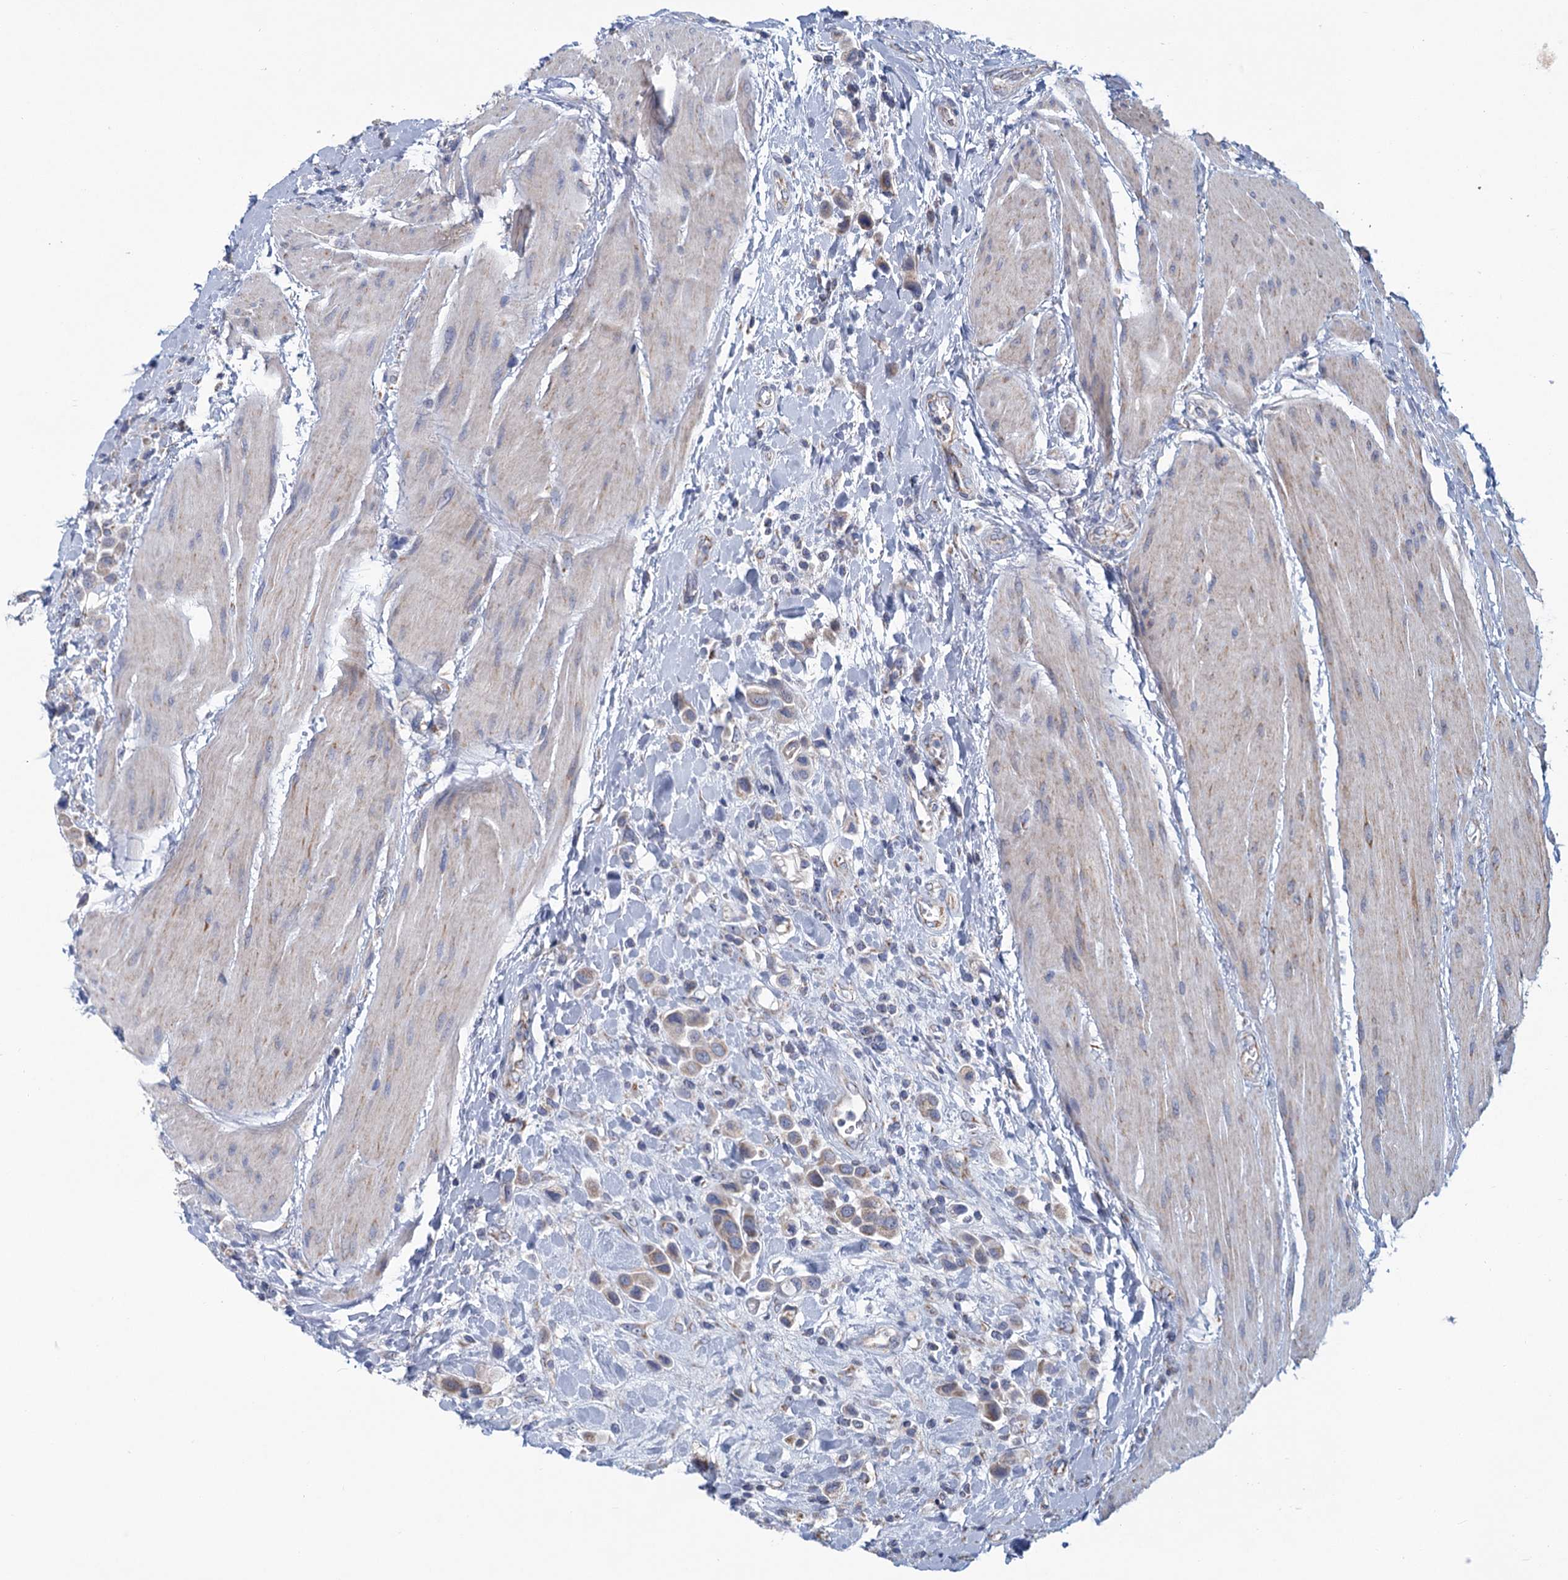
{"staining": {"intensity": "weak", "quantity": ">75%", "location": "cytoplasmic/membranous"}, "tissue": "urothelial cancer", "cell_type": "Tumor cells", "image_type": "cancer", "snomed": [{"axis": "morphology", "description": "Urothelial carcinoma, High grade"}, {"axis": "topography", "description": "Urinary bladder"}], "caption": "Urothelial cancer was stained to show a protein in brown. There is low levels of weak cytoplasmic/membranous staining in approximately >75% of tumor cells.", "gene": "NDUFC2", "patient": {"sex": "male", "age": 50}}